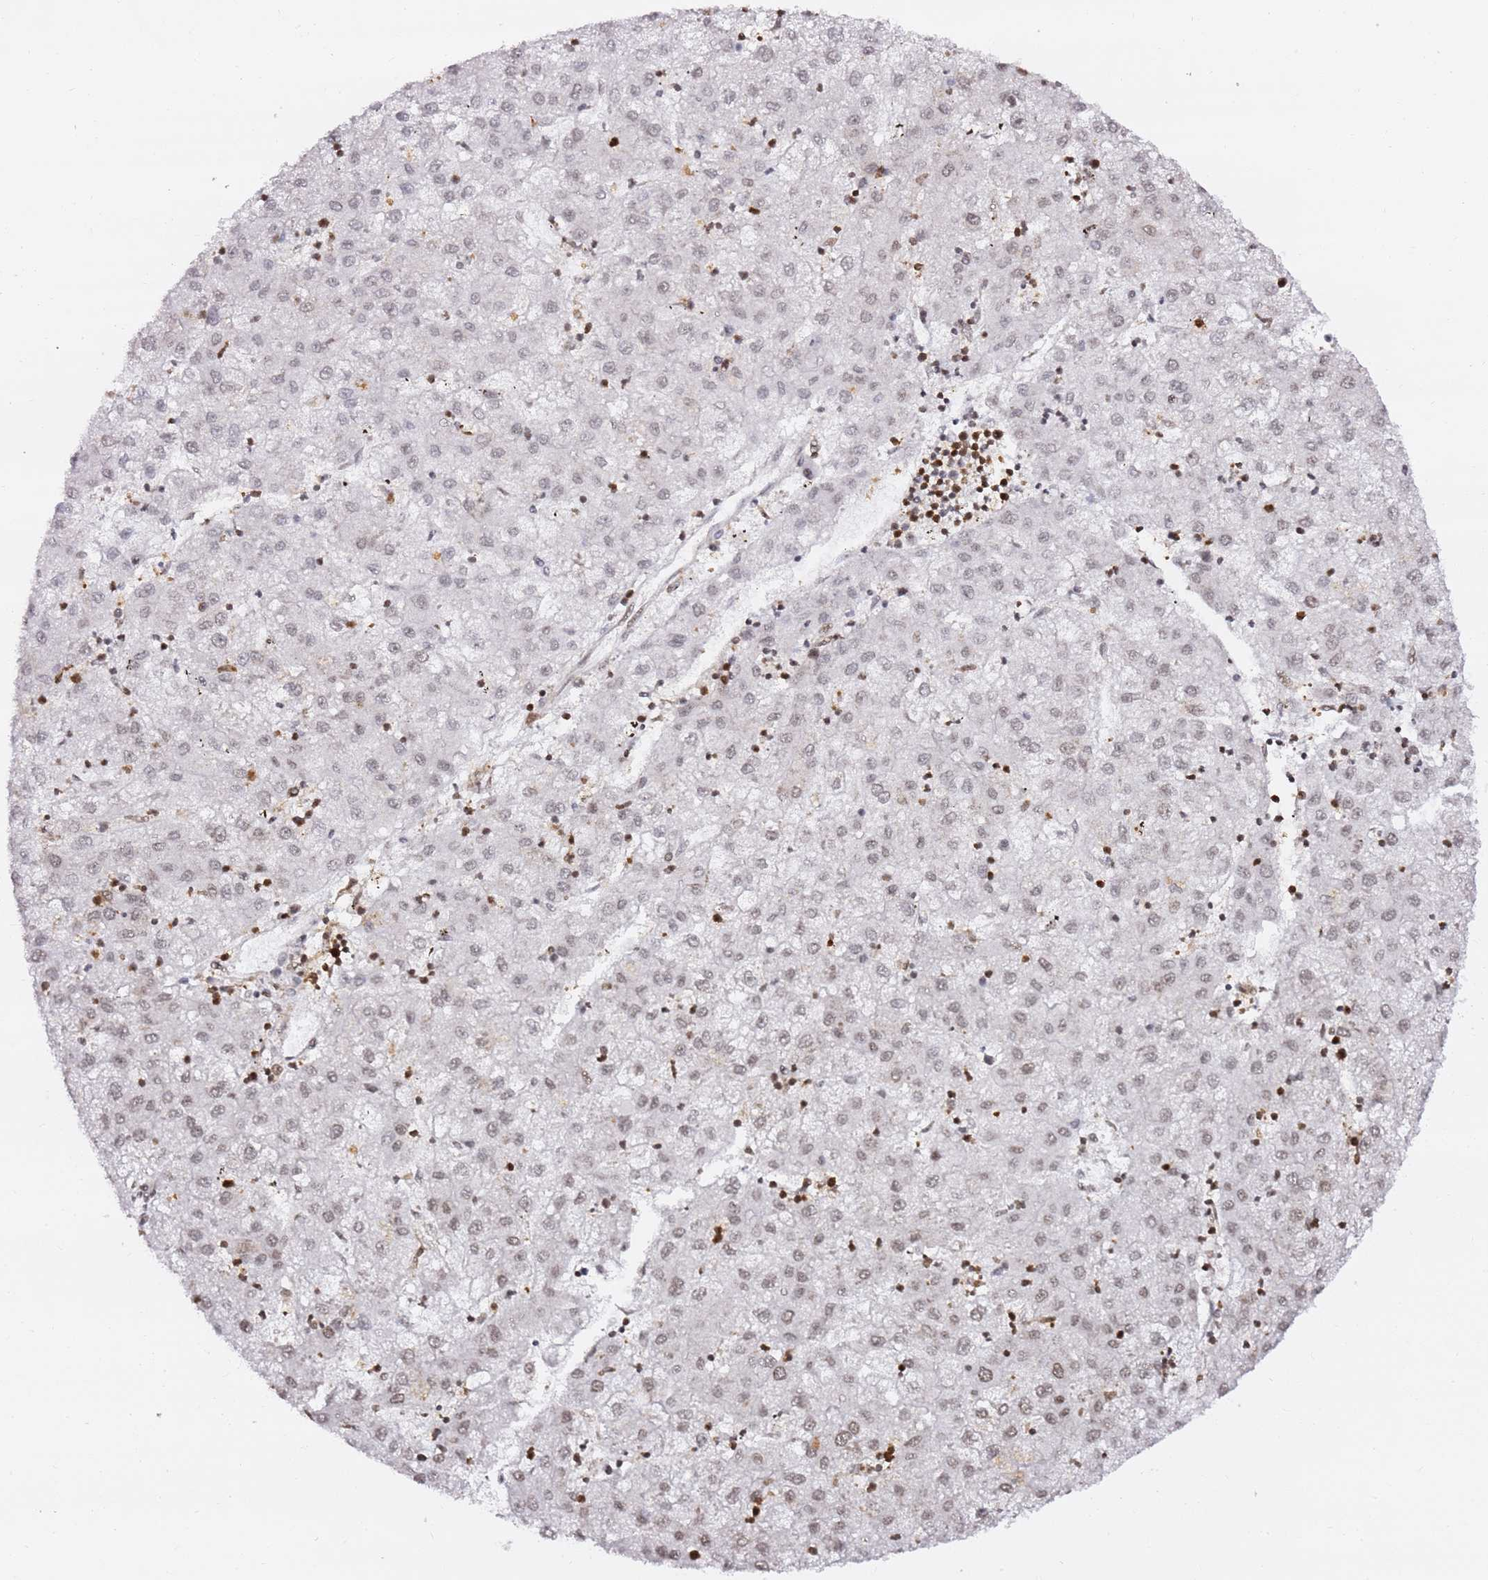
{"staining": {"intensity": "weak", "quantity": "<25%", "location": "nuclear"}, "tissue": "liver cancer", "cell_type": "Tumor cells", "image_type": "cancer", "snomed": [{"axis": "morphology", "description": "Carcinoma, Hepatocellular, NOS"}, {"axis": "topography", "description": "Liver"}], "caption": "DAB (3,3'-diaminobenzidine) immunohistochemical staining of human liver cancer (hepatocellular carcinoma) demonstrates no significant expression in tumor cells.", "gene": "GBP2", "patient": {"sex": "male", "age": 72}}